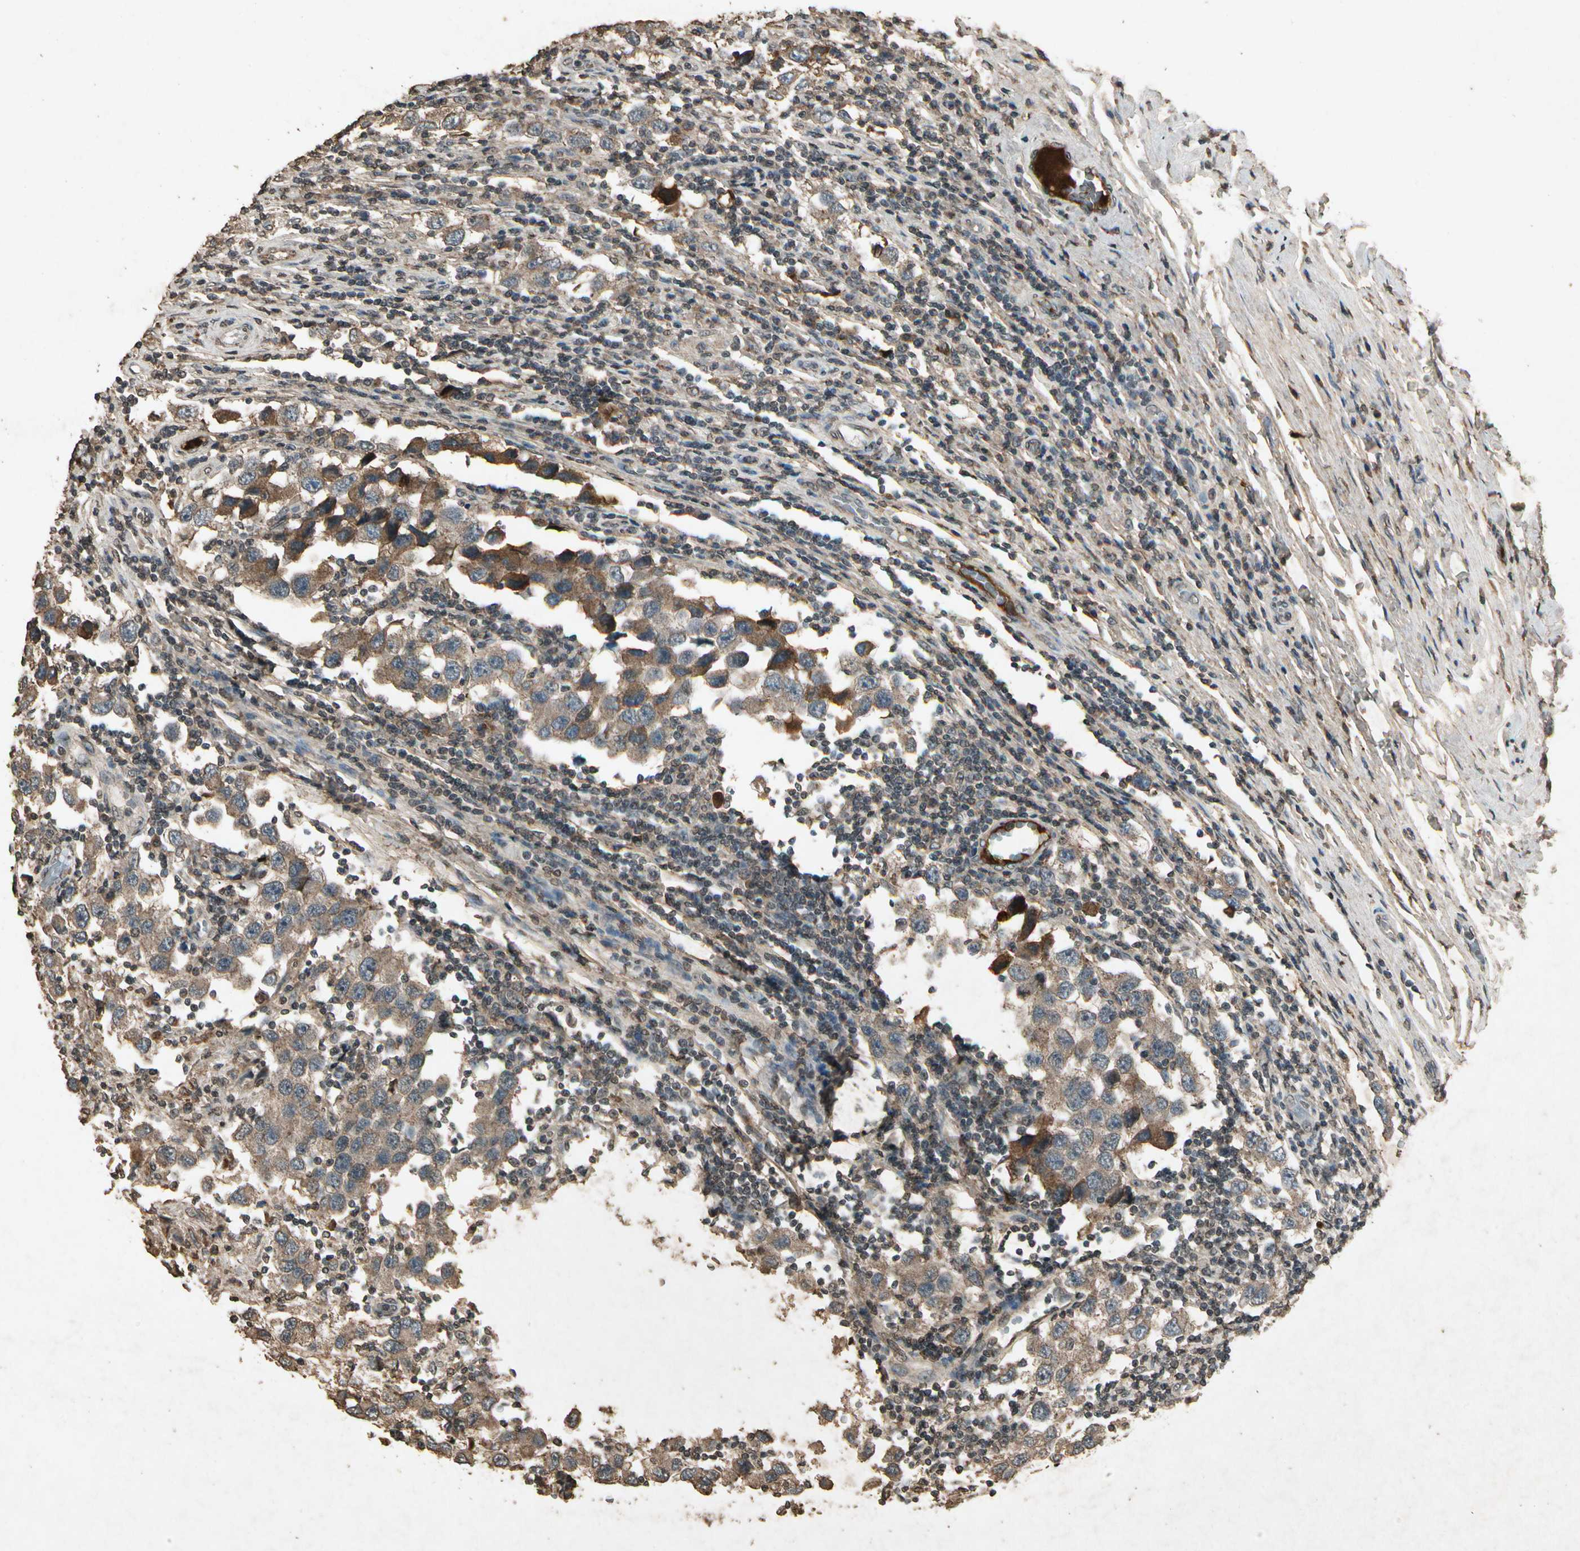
{"staining": {"intensity": "weak", "quantity": "25%-75%", "location": "cytoplasmic/membranous"}, "tissue": "testis cancer", "cell_type": "Tumor cells", "image_type": "cancer", "snomed": [{"axis": "morphology", "description": "Carcinoma, Embryonal, NOS"}, {"axis": "topography", "description": "Testis"}], "caption": "Testis embryonal carcinoma stained with a protein marker demonstrates weak staining in tumor cells.", "gene": "GC", "patient": {"sex": "male", "age": 21}}